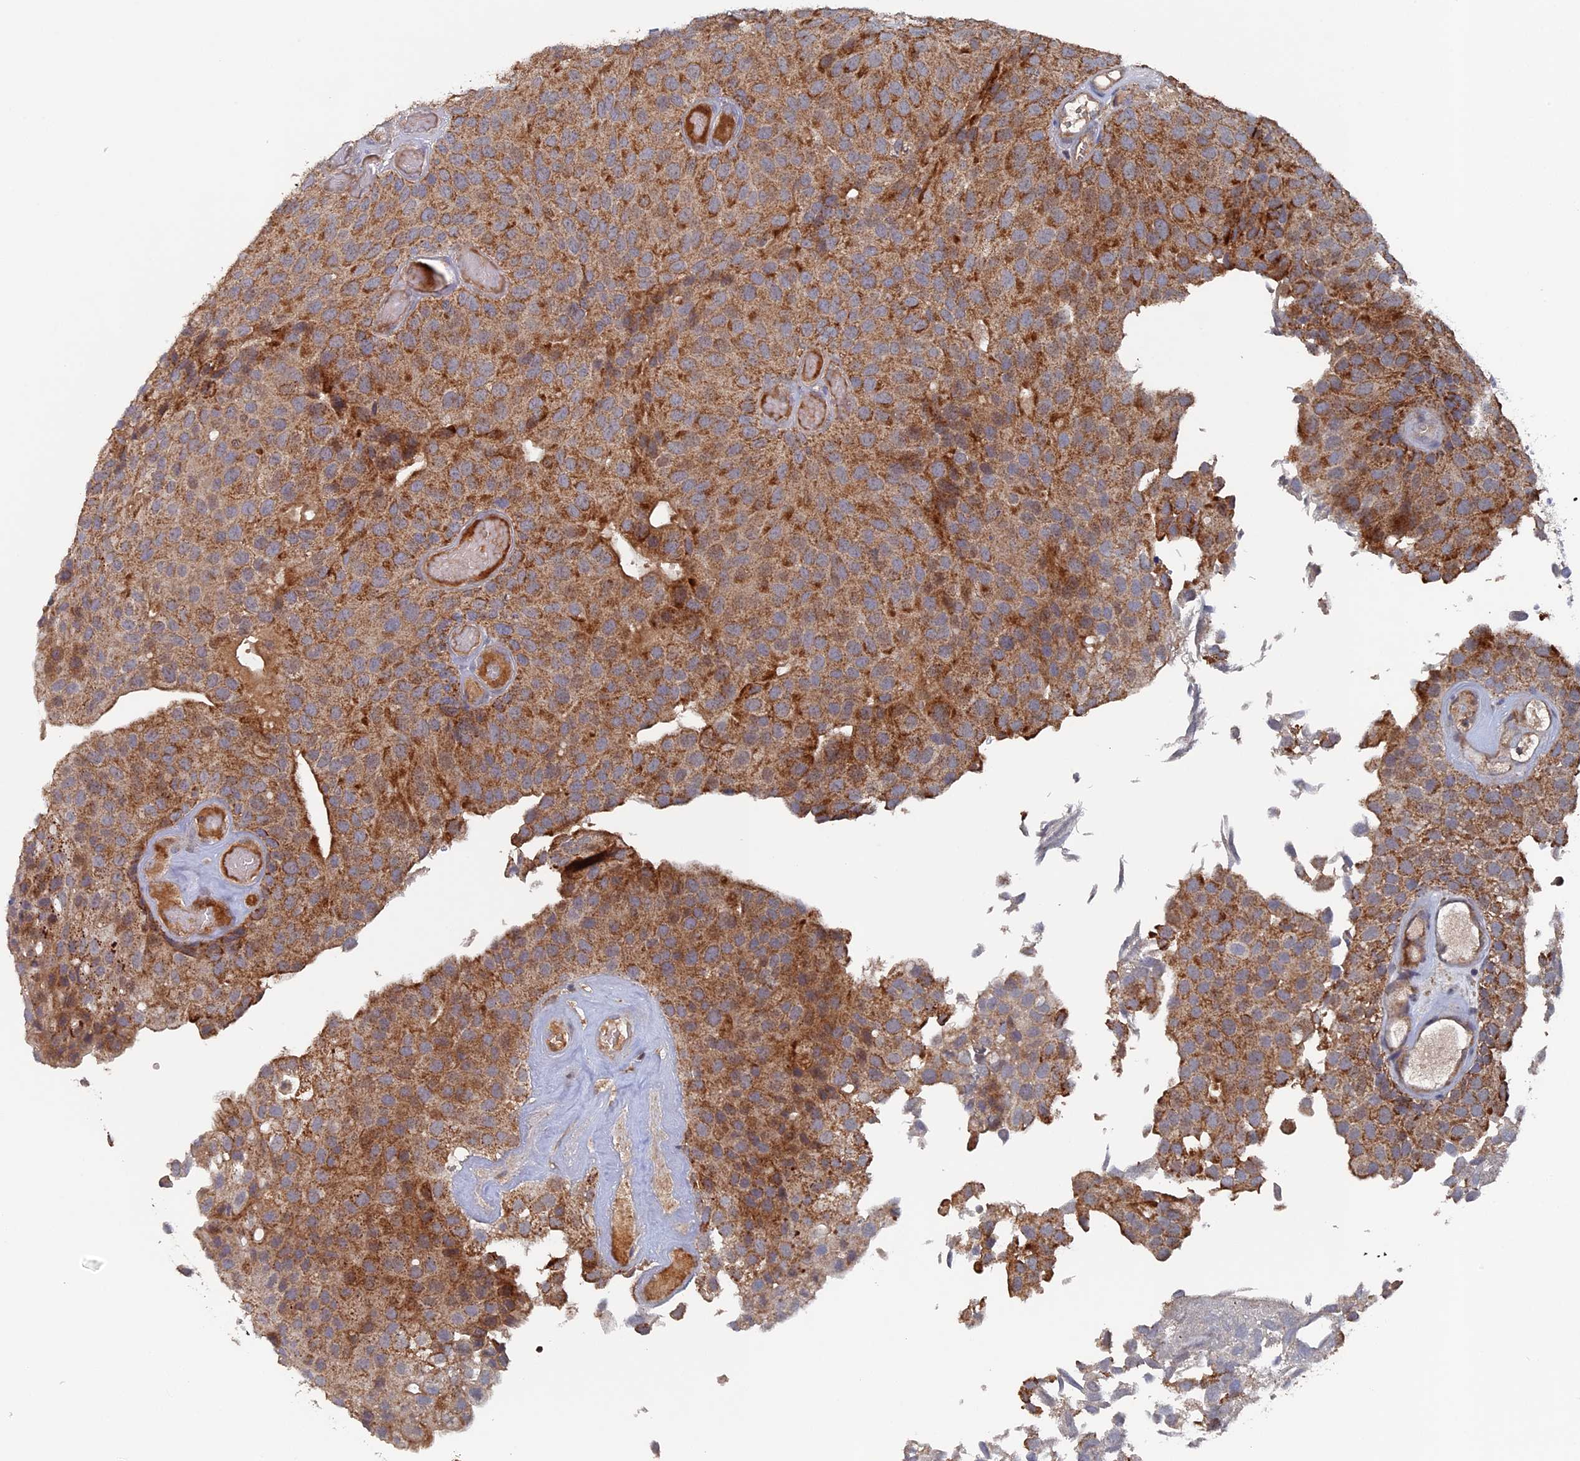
{"staining": {"intensity": "moderate", "quantity": ">75%", "location": "cytoplasmic/membranous"}, "tissue": "urothelial cancer", "cell_type": "Tumor cells", "image_type": "cancer", "snomed": [{"axis": "morphology", "description": "Urothelial carcinoma, Low grade"}, {"axis": "topography", "description": "Urinary bladder"}], "caption": "Immunohistochemical staining of human urothelial cancer demonstrates moderate cytoplasmic/membranous protein expression in approximately >75% of tumor cells.", "gene": "RAB15", "patient": {"sex": "male", "age": 89}}